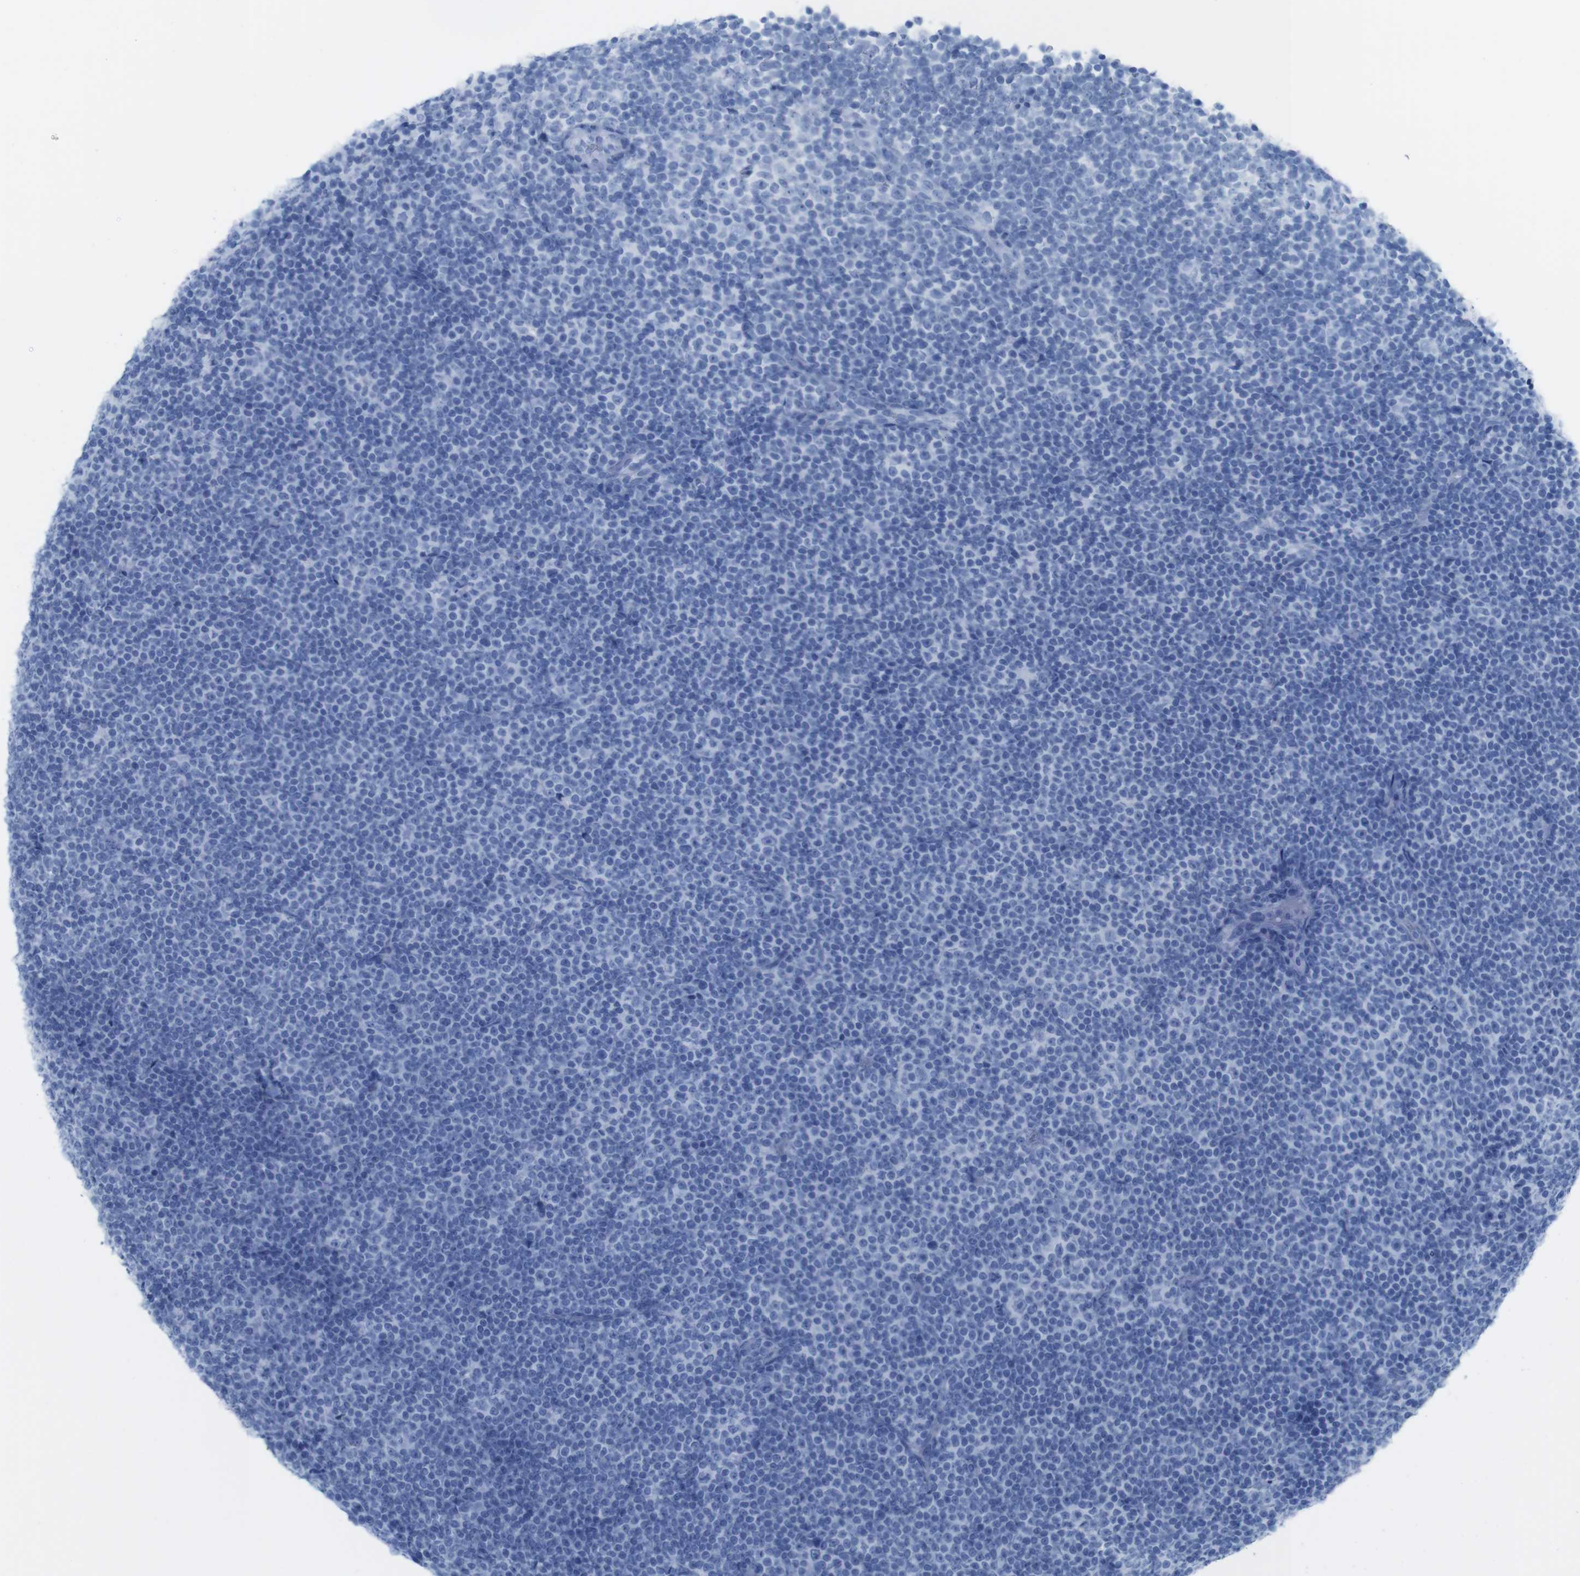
{"staining": {"intensity": "negative", "quantity": "none", "location": "none"}, "tissue": "lymphoma", "cell_type": "Tumor cells", "image_type": "cancer", "snomed": [{"axis": "morphology", "description": "Malignant lymphoma, non-Hodgkin's type, Low grade"}, {"axis": "topography", "description": "Lymph node"}], "caption": "IHC photomicrograph of lymphoma stained for a protein (brown), which reveals no positivity in tumor cells.", "gene": "MYH7", "patient": {"sex": "female", "age": 67}}